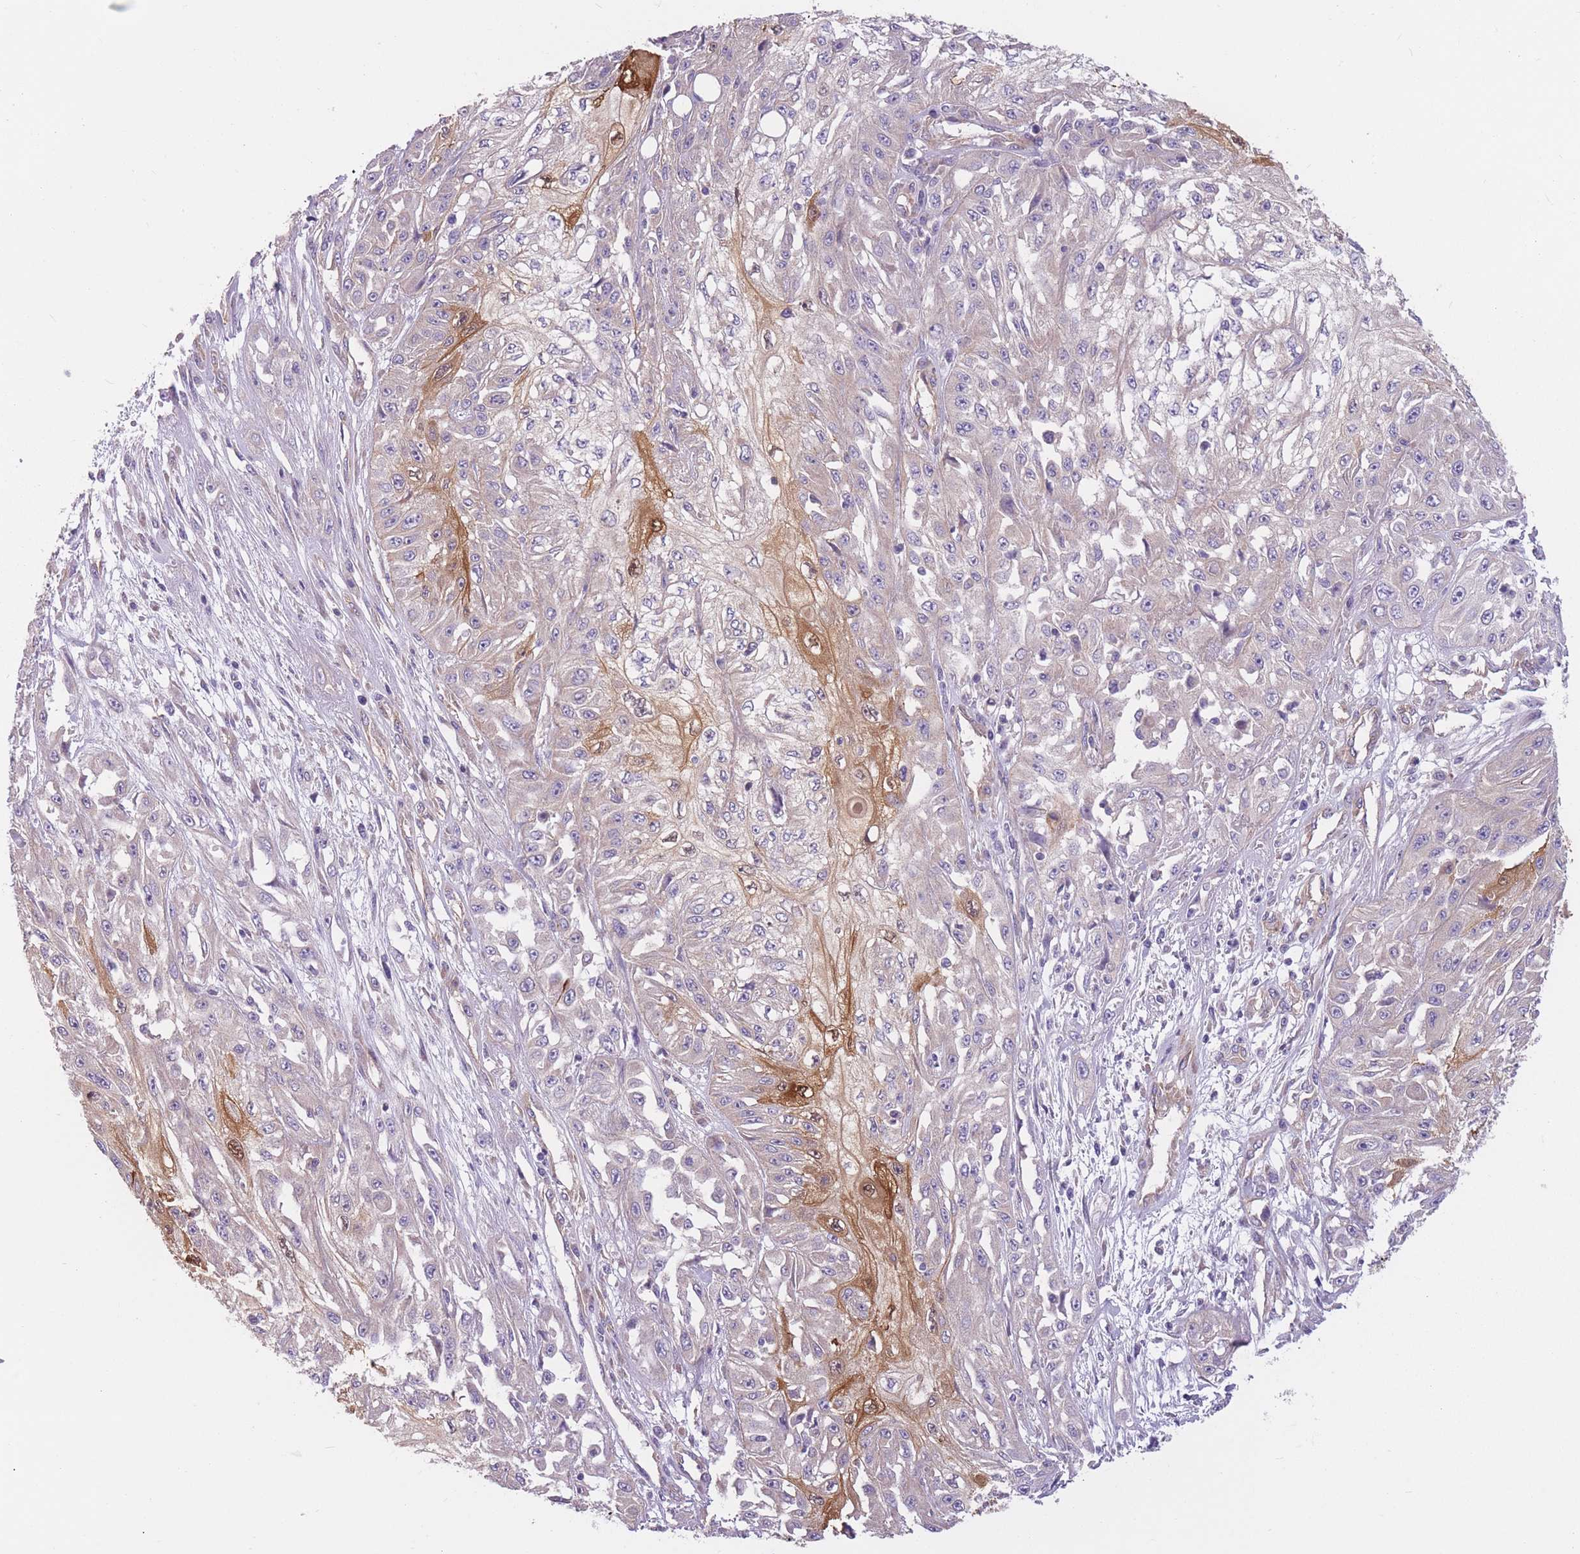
{"staining": {"intensity": "moderate", "quantity": "<25%", "location": "cytoplasmic/membranous,nuclear"}, "tissue": "skin cancer", "cell_type": "Tumor cells", "image_type": "cancer", "snomed": [{"axis": "morphology", "description": "Squamous cell carcinoma, NOS"}, {"axis": "morphology", "description": "Squamous cell carcinoma, metastatic, NOS"}, {"axis": "topography", "description": "Skin"}, {"axis": "topography", "description": "Lymph node"}], "caption": "Tumor cells display low levels of moderate cytoplasmic/membranous and nuclear expression in approximately <25% of cells in human metastatic squamous cell carcinoma (skin).", "gene": "SERPINB3", "patient": {"sex": "male", "age": 75}}